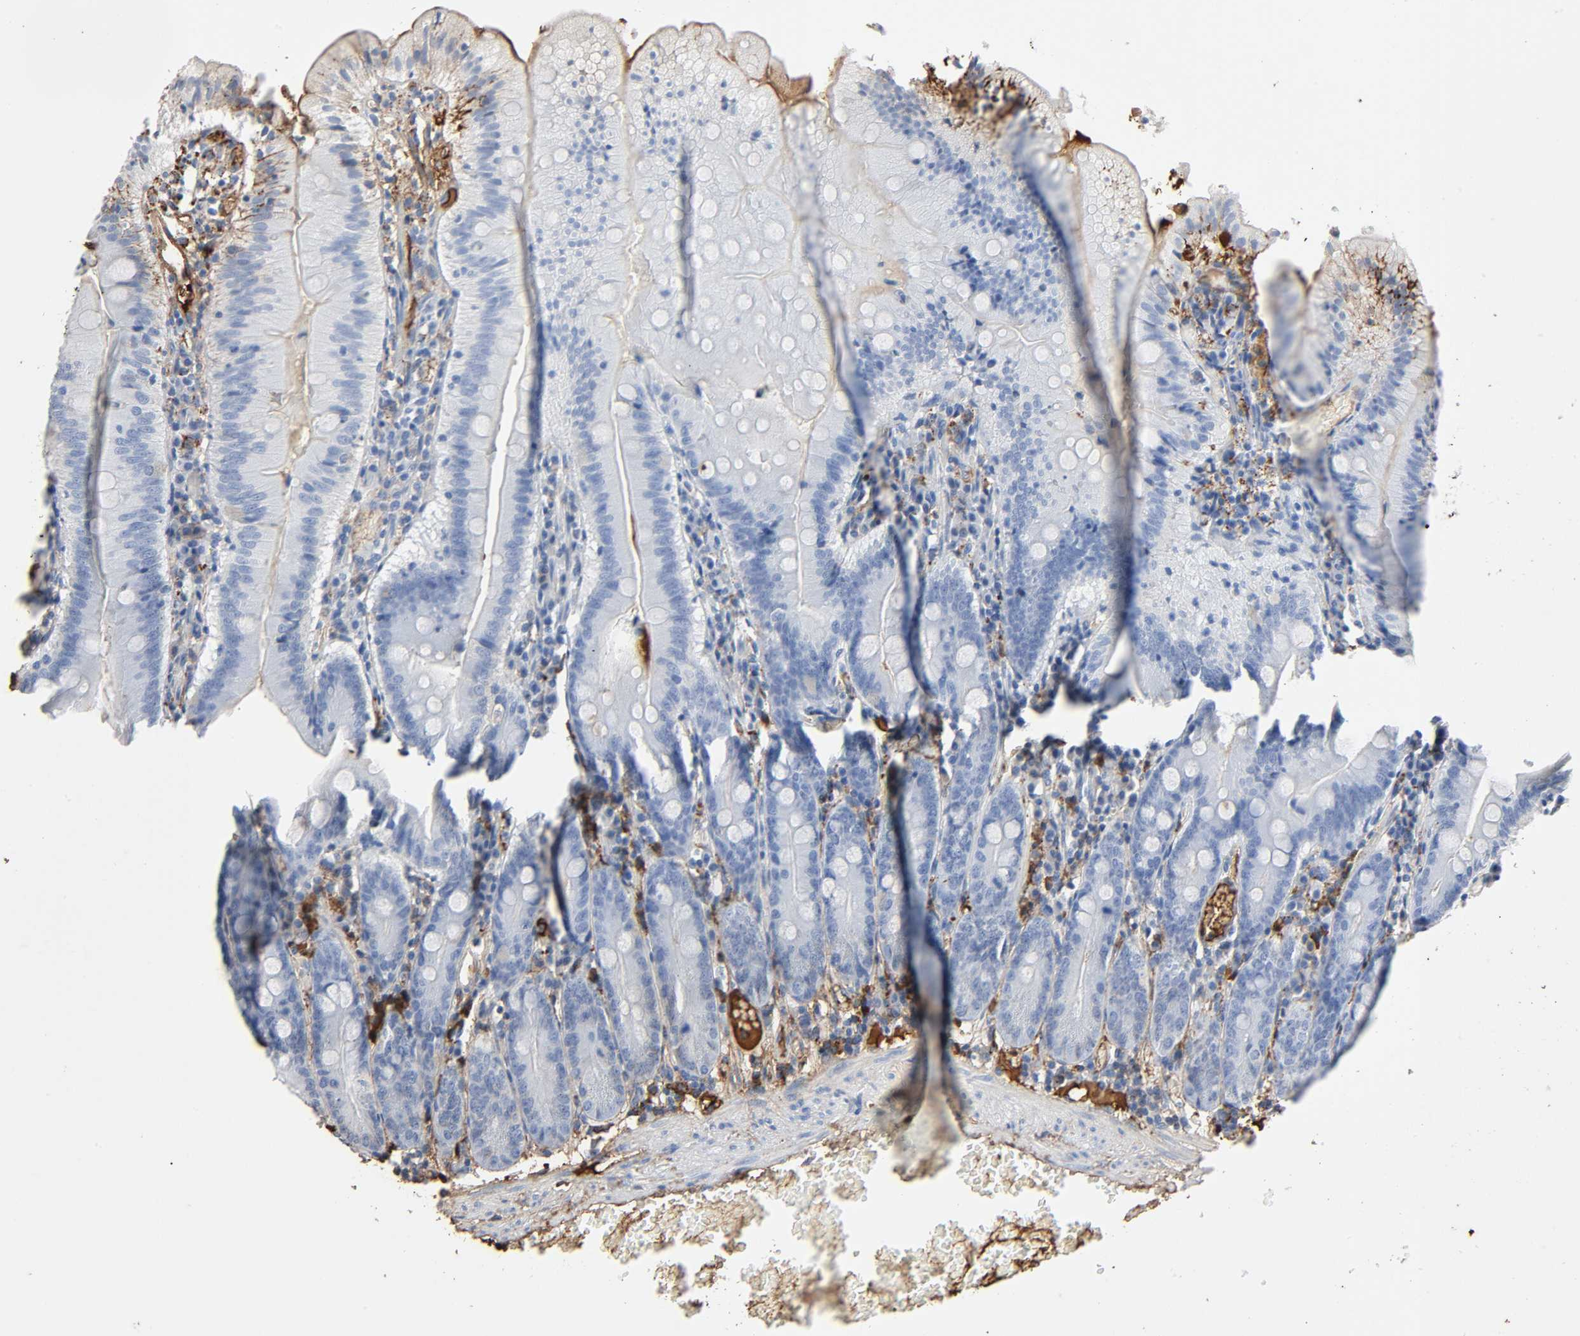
{"staining": {"intensity": "moderate", "quantity": "25%-75%", "location": "cytoplasmic/membranous"}, "tissue": "small intestine", "cell_type": "Glandular cells", "image_type": "normal", "snomed": [{"axis": "morphology", "description": "Normal tissue, NOS"}, {"axis": "topography", "description": "Small intestine"}], "caption": "Immunohistochemistry histopathology image of benign human small intestine stained for a protein (brown), which shows medium levels of moderate cytoplasmic/membranous expression in about 25%-75% of glandular cells.", "gene": "C3", "patient": {"sex": "male", "age": 71}}